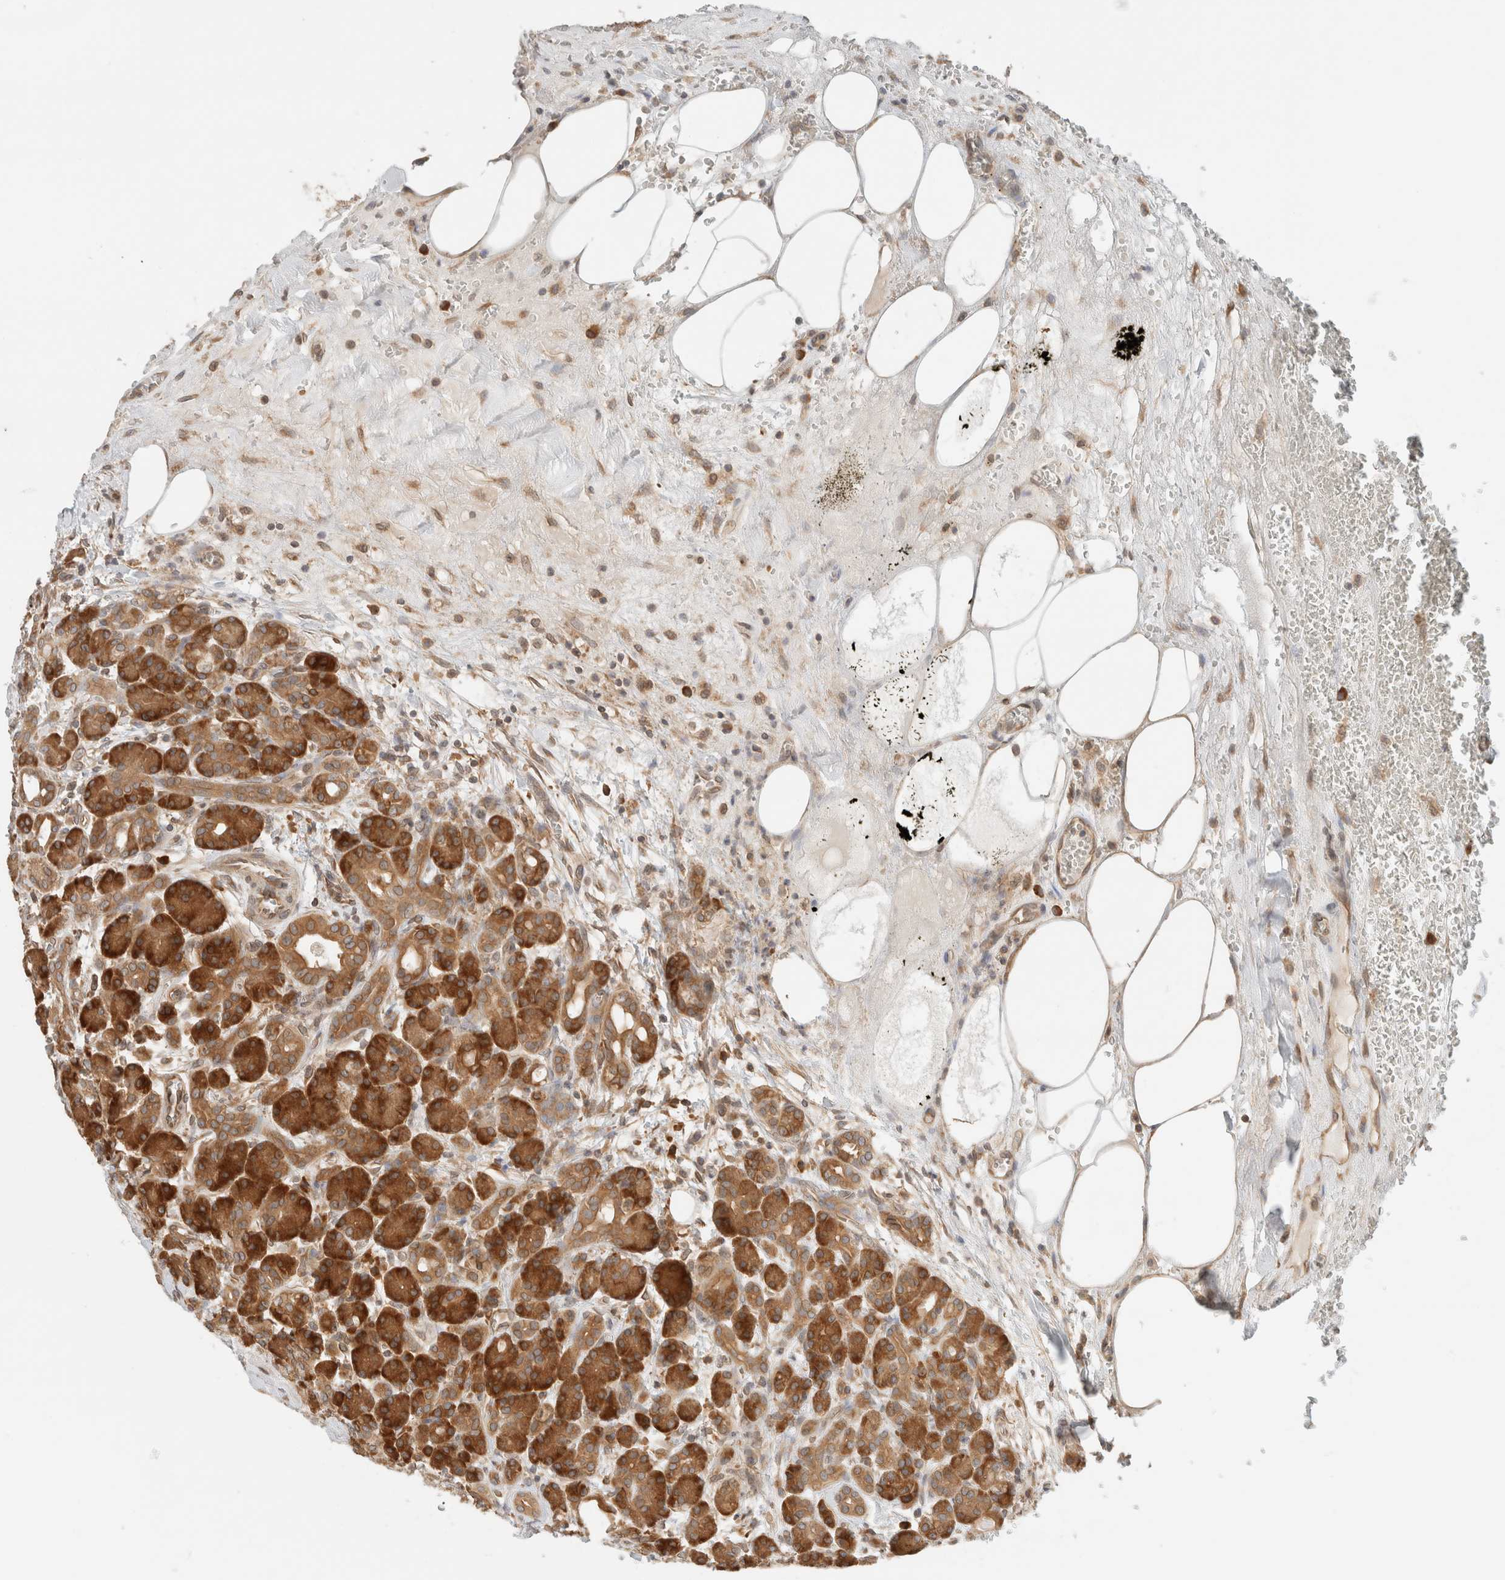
{"staining": {"intensity": "strong", "quantity": ">75%", "location": "cytoplasmic/membranous"}, "tissue": "pancreas", "cell_type": "Exocrine glandular cells", "image_type": "normal", "snomed": [{"axis": "morphology", "description": "Normal tissue, NOS"}, {"axis": "topography", "description": "Pancreas"}], "caption": "About >75% of exocrine glandular cells in benign human pancreas exhibit strong cytoplasmic/membranous protein expression as visualized by brown immunohistochemical staining.", "gene": "ARFGEF2", "patient": {"sex": "male", "age": 63}}